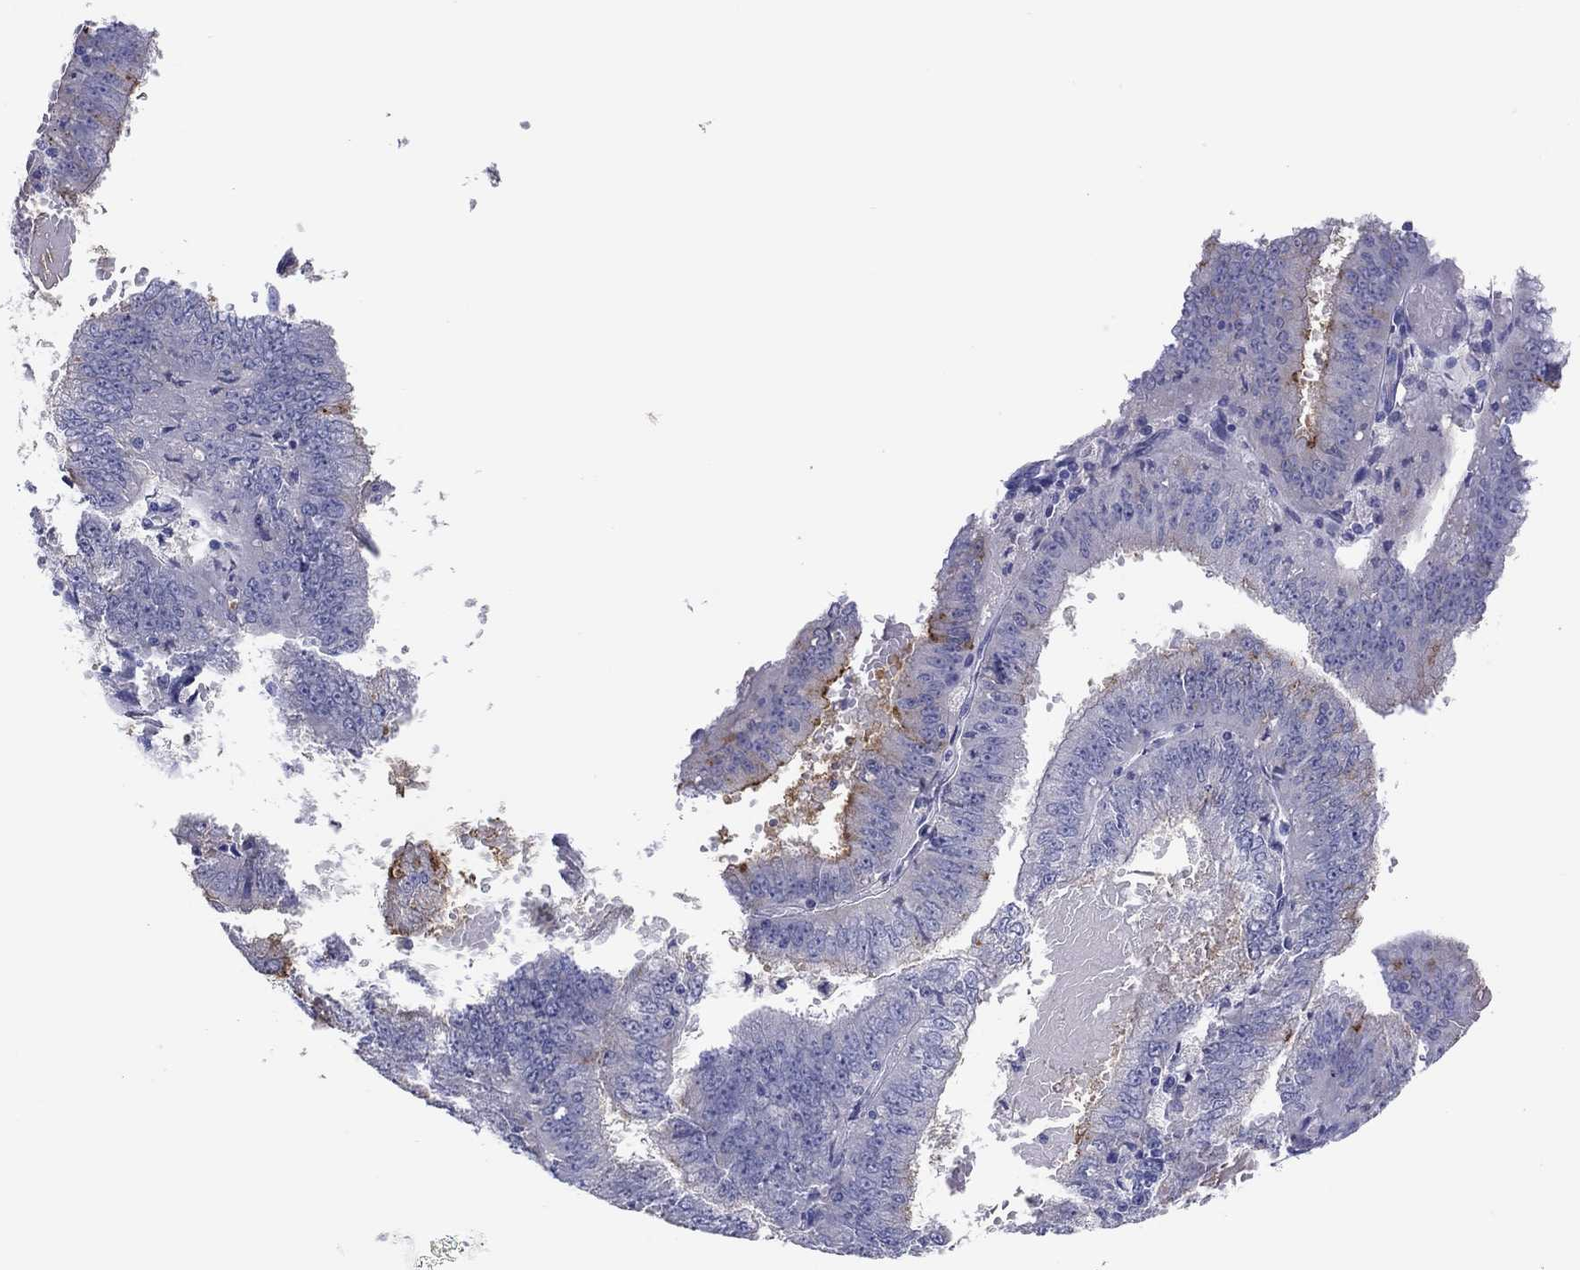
{"staining": {"intensity": "strong", "quantity": "<25%", "location": "cytoplasmic/membranous"}, "tissue": "endometrial cancer", "cell_type": "Tumor cells", "image_type": "cancer", "snomed": [{"axis": "morphology", "description": "Adenocarcinoma, NOS"}, {"axis": "topography", "description": "Endometrium"}], "caption": "Immunohistochemical staining of endometrial cancer (adenocarcinoma) exhibits medium levels of strong cytoplasmic/membranous expression in about <25% of tumor cells. (Brightfield microscopy of DAB IHC at high magnification).", "gene": "ERICH3", "patient": {"sex": "female", "age": 66}}